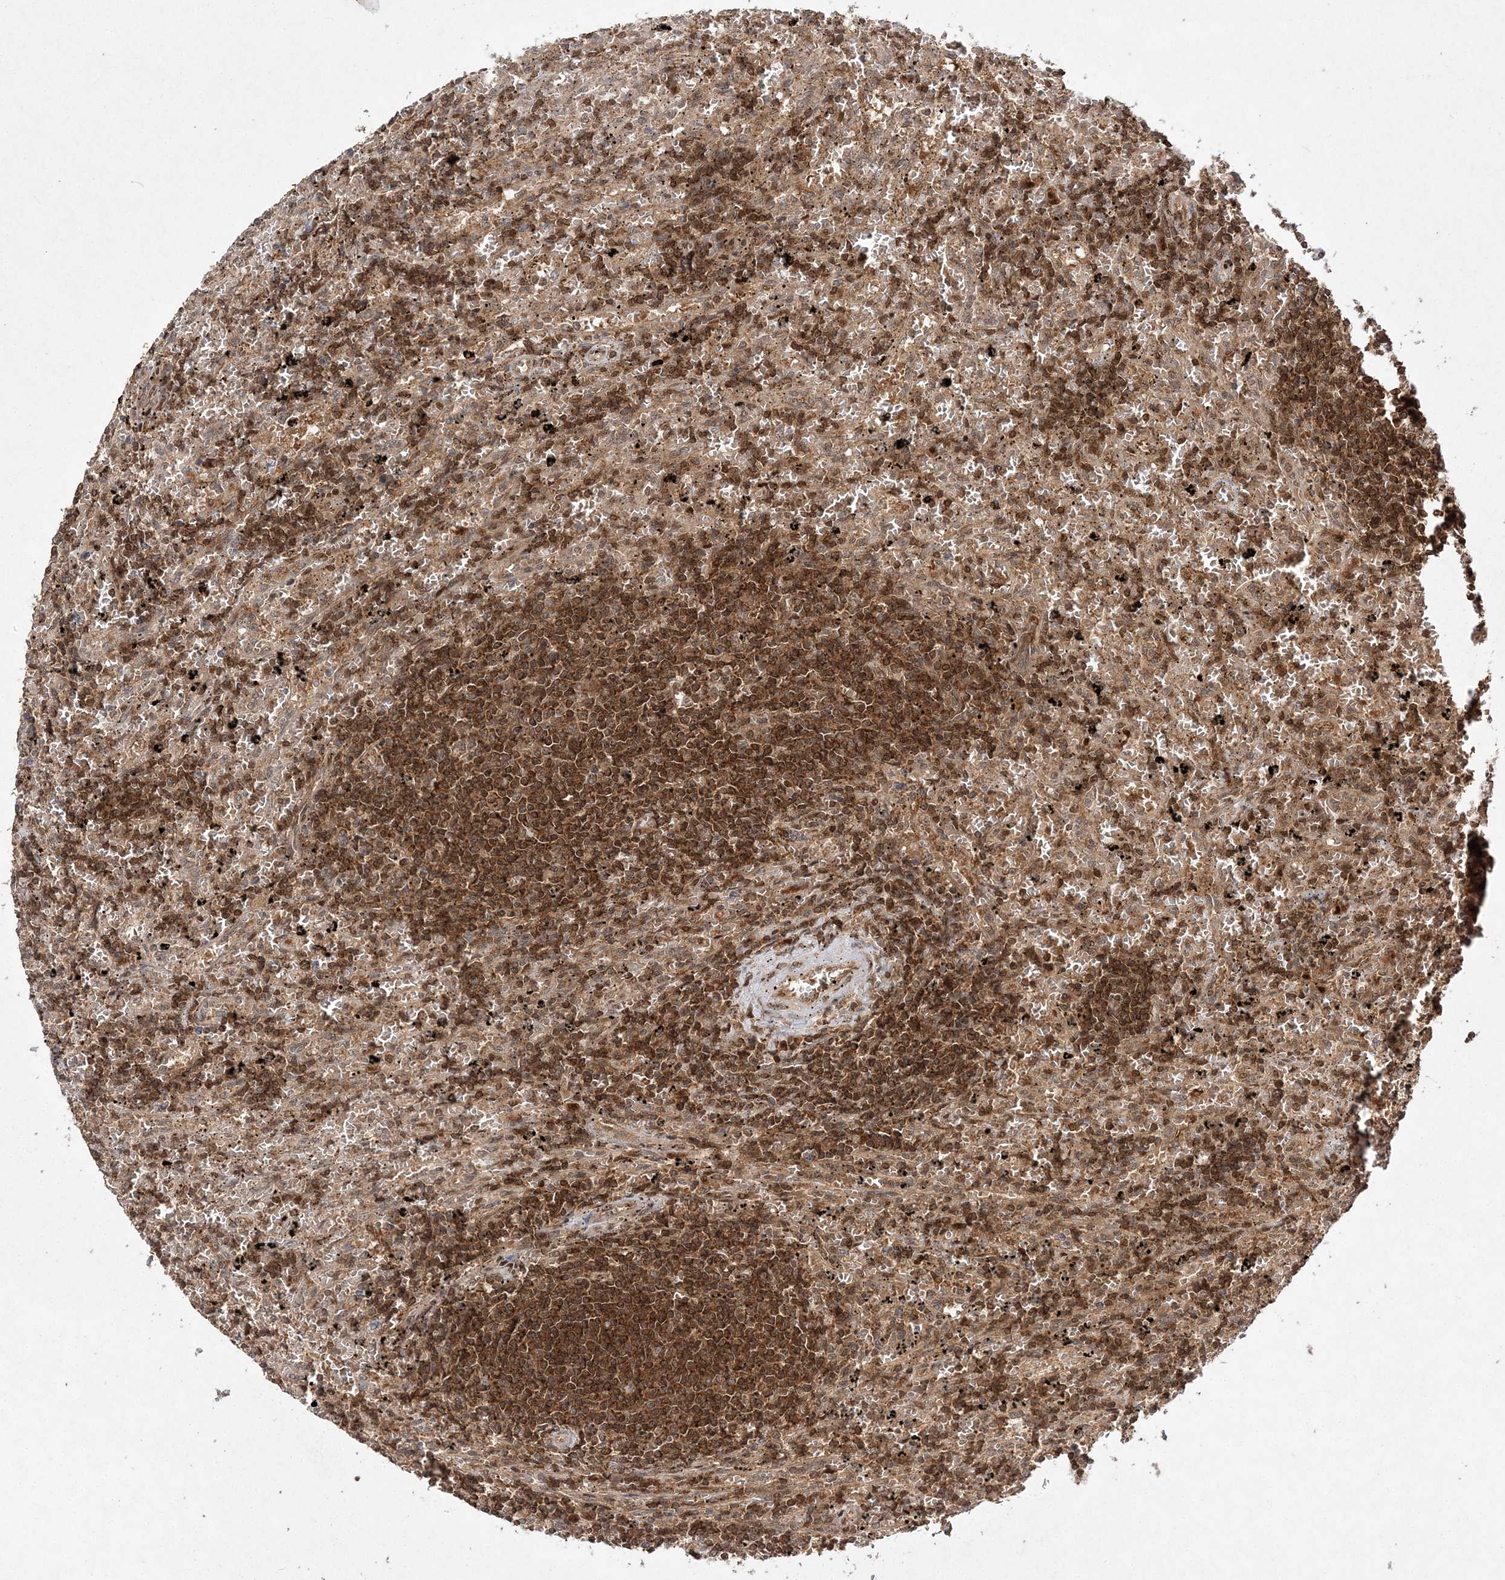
{"staining": {"intensity": "moderate", "quantity": ">75%", "location": "cytoplasmic/membranous"}, "tissue": "lymphoma", "cell_type": "Tumor cells", "image_type": "cancer", "snomed": [{"axis": "morphology", "description": "Malignant lymphoma, non-Hodgkin's type, Low grade"}, {"axis": "topography", "description": "Spleen"}], "caption": "Moderate cytoplasmic/membranous positivity for a protein is seen in approximately >75% of tumor cells of lymphoma using immunohistochemistry (IHC).", "gene": "NIF3L1", "patient": {"sex": "male", "age": 76}}